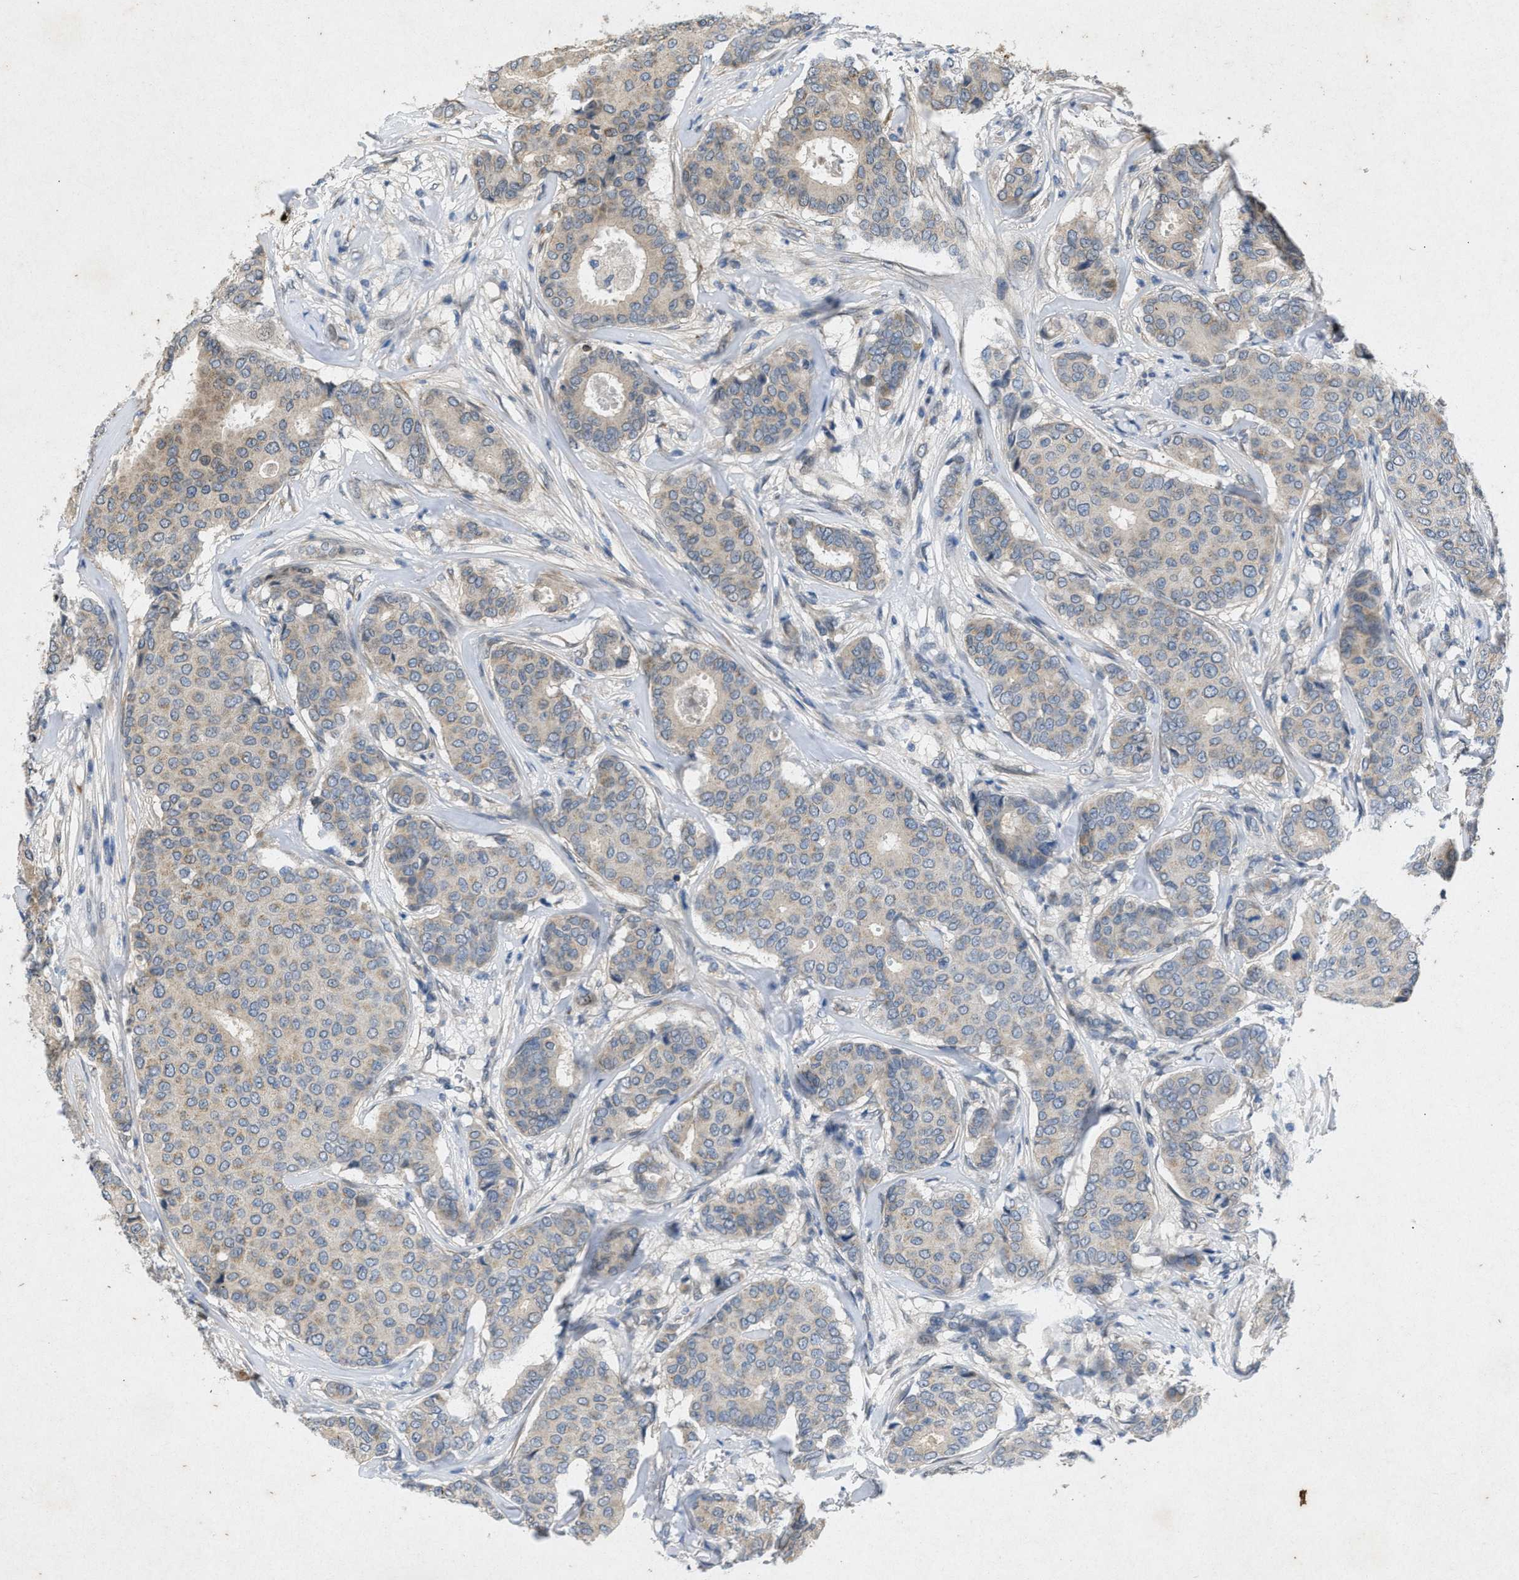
{"staining": {"intensity": "weak", "quantity": "<25%", "location": "cytoplasmic/membranous"}, "tissue": "breast cancer", "cell_type": "Tumor cells", "image_type": "cancer", "snomed": [{"axis": "morphology", "description": "Duct carcinoma"}, {"axis": "topography", "description": "Breast"}], "caption": "IHC histopathology image of breast cancer stained for a protein (brown), which shows no positivity in tumor cells.", "gene": "PRKG2", "patient": {"sex": "female", "age": 75}}